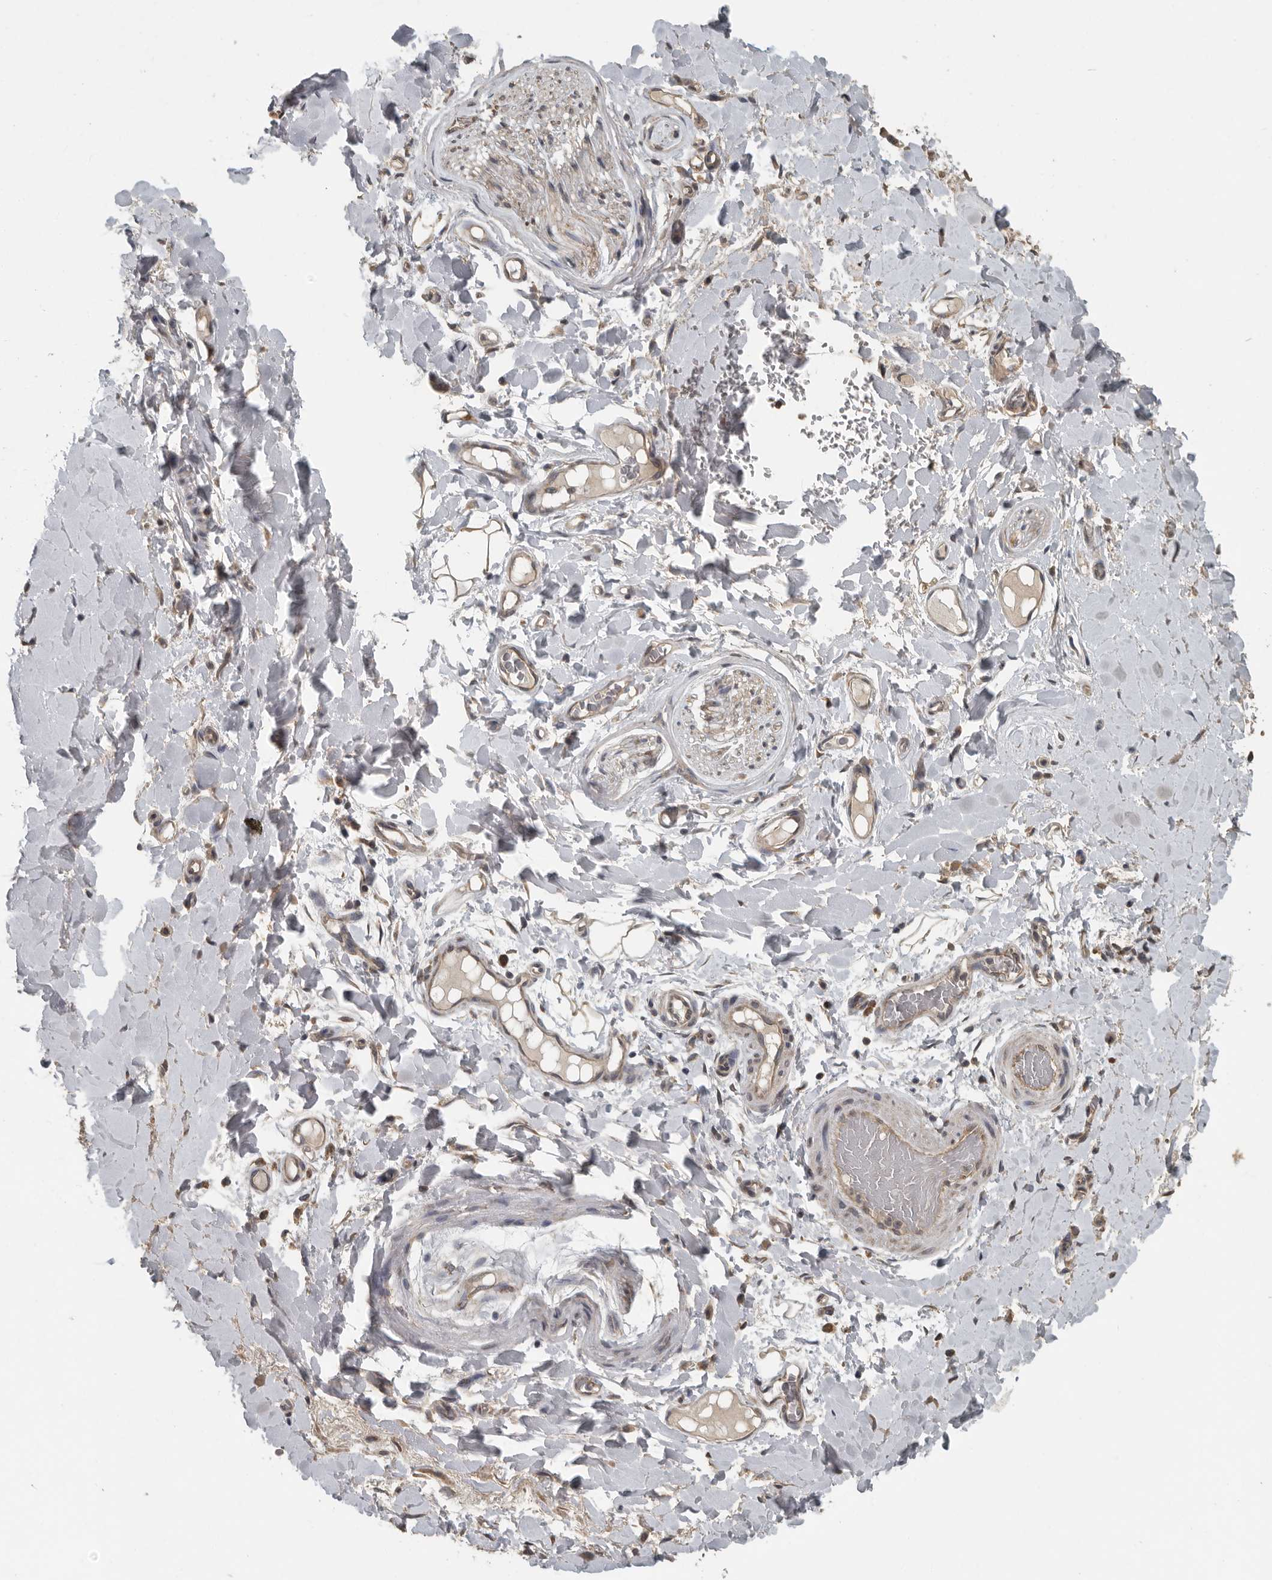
{"staining": {"intensity": "moderate", "quantity": "<25%", "location": "cytoplasmic/membranous,nuclear"}, "tissue": "adipose tissue", "cell_type": "Adipocytes", "image_type": "normal", "snomed": [{"axis": "morphology", "description": "Normal tissue, NOS"}, {"axis": "morphology", "description": "Adenocarcinoma, NOS"}, {"axis": "topography", "description": "Esophagus"}], "caption": "Brown immunohistochemical staining in normal adipose tissue displays moderate cytoplasmic/membranous,nuclear expression in approximately <25% of adipocytes.", "gene": "AFAP1", "patient": {"sex": "male", "age": 62}}